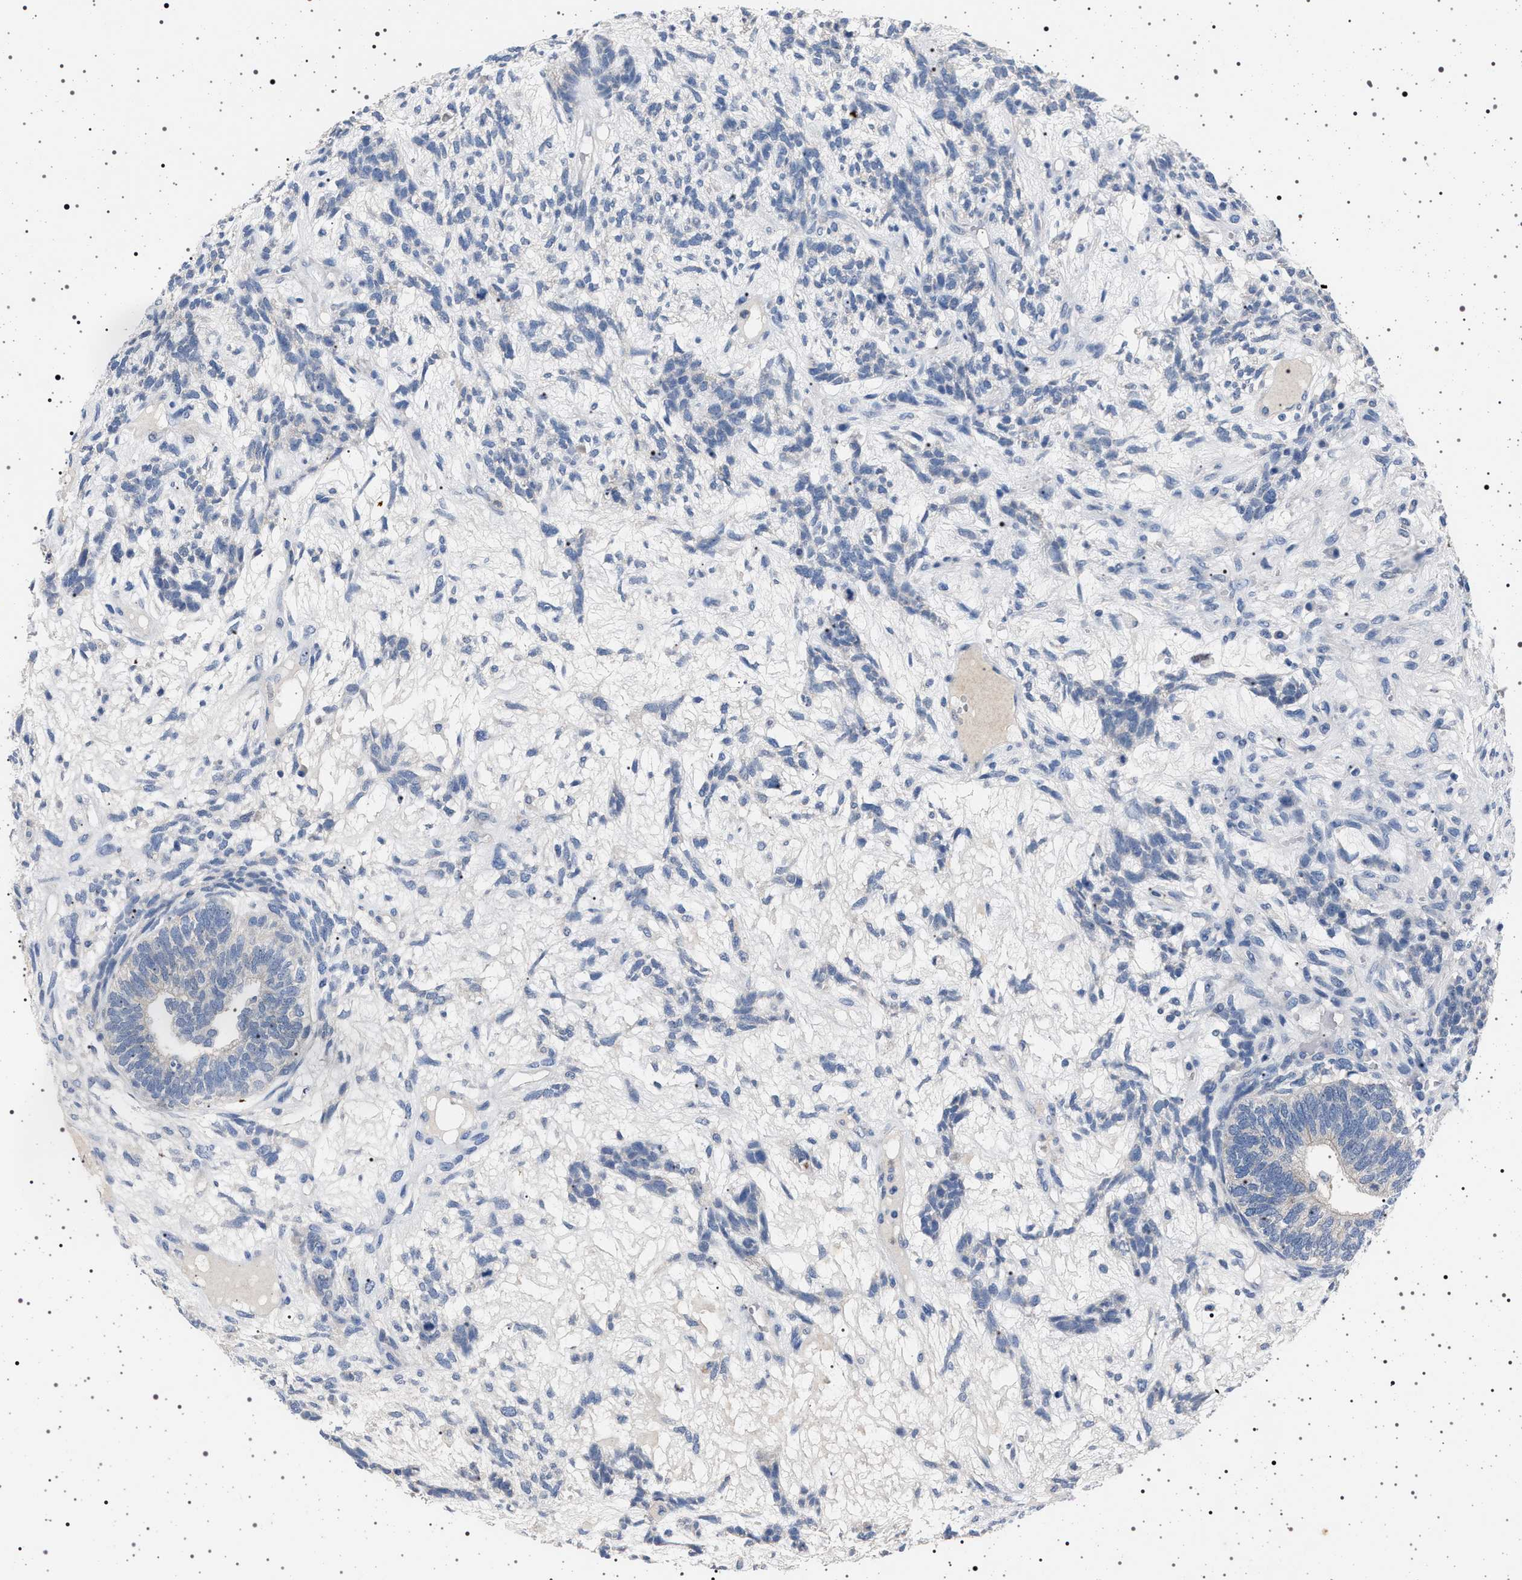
{"staining": {"intensity": "negative", "quantity": "none", "location": "none"}, "tissue": "testis cancer", "cell_type": "Tumor cells", "image_type": "cancer", "snomed": [{"axis": "morphology", "description": "Seminoma, NOS"}, {"axis": "topography", "description": "Testis"}], "caption": "Tumor cells show no significant protein expression in testis cancer.", "gene": "NAT9", "patient": {"sex": "male", "age": 28}}